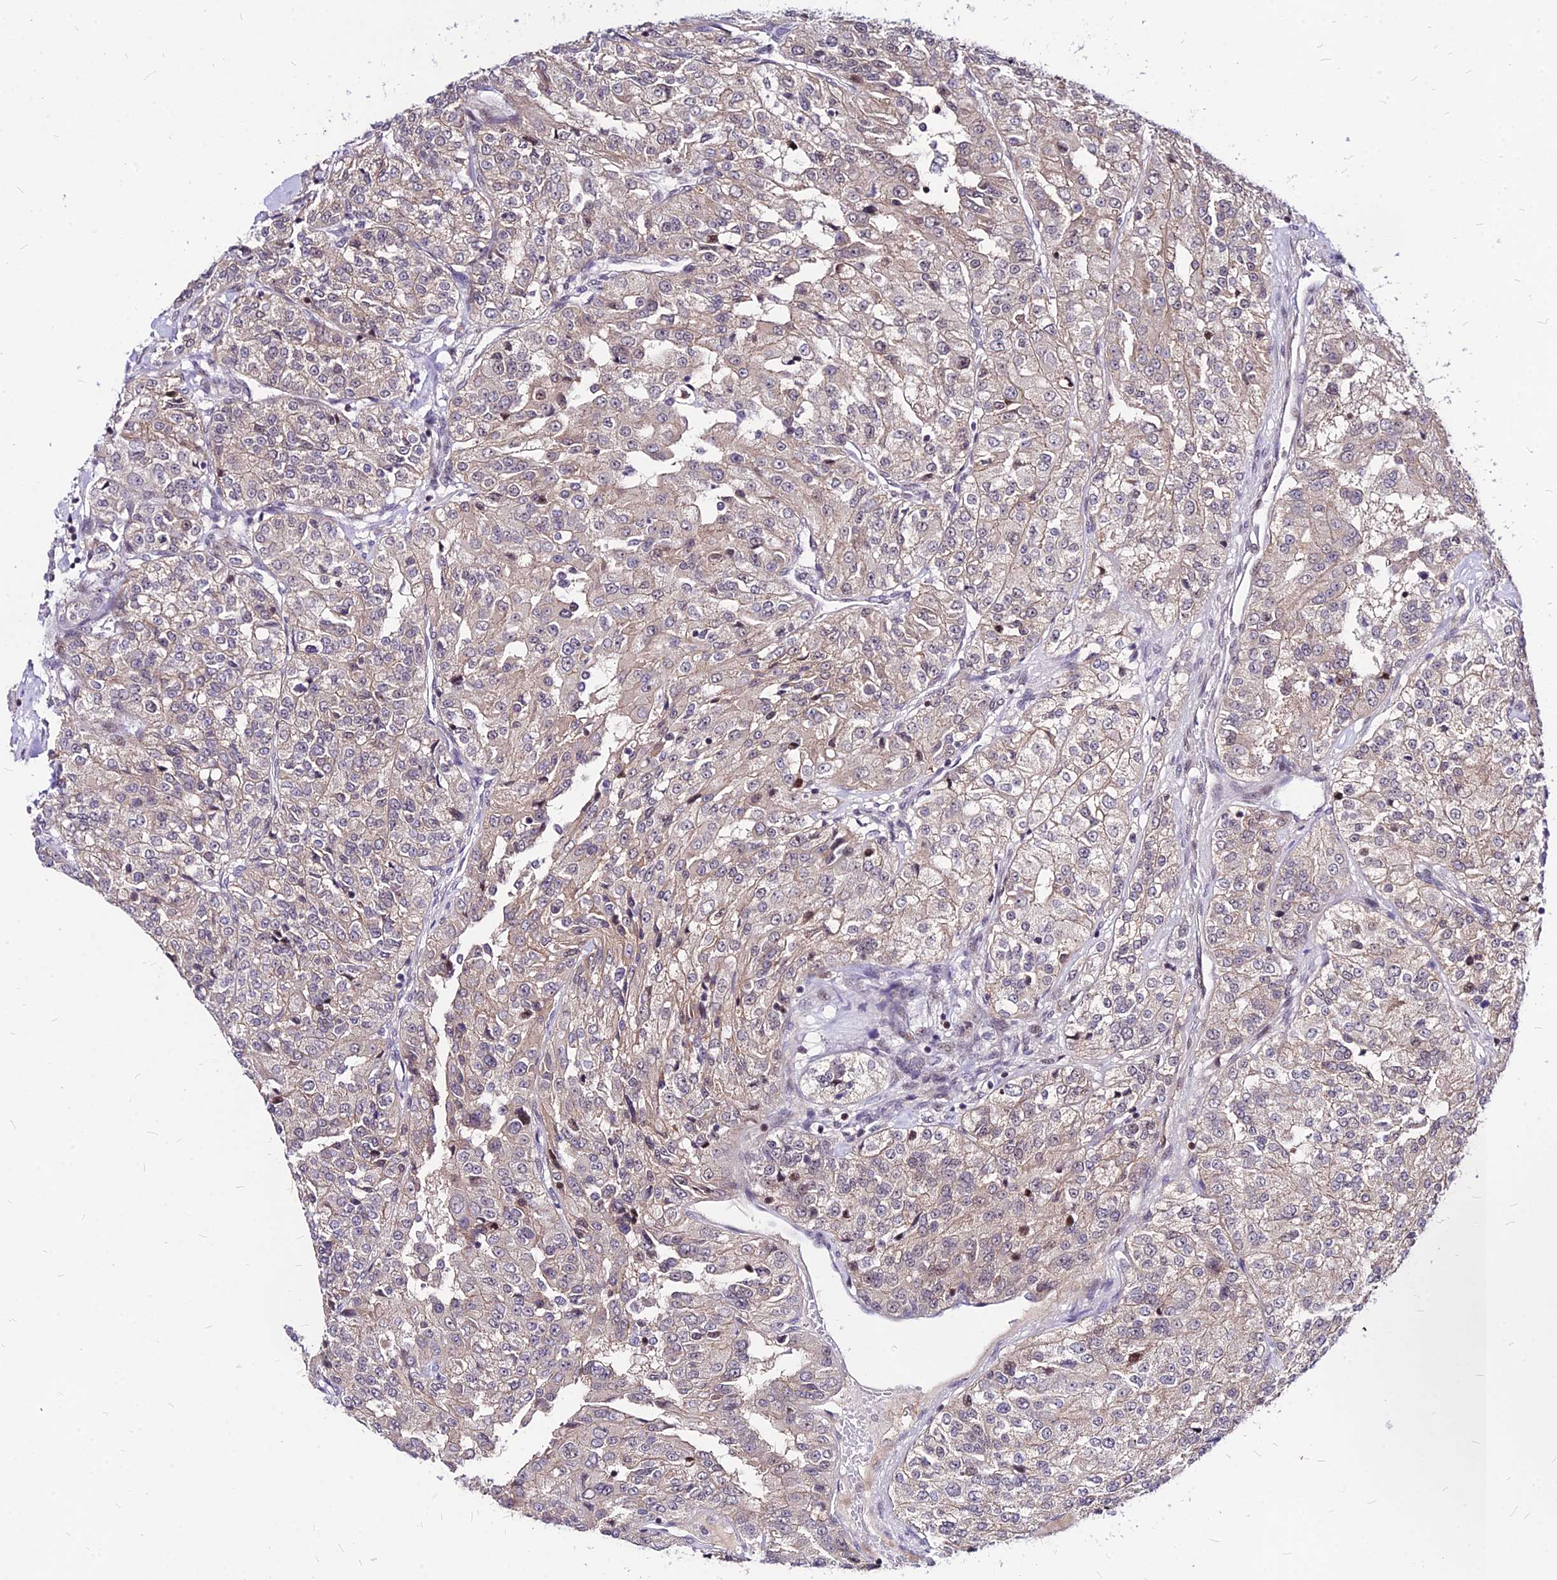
{"staining": {"intensity": "weak", "quantity": ">75%", "location": "cytoplasmic/membranous"}, "tissue": "renal cancer", "cell_type": "Tumor cells", "image_type": "cancer", "snomed": [{"axis": "morphology", "description": "Adenocarcinoma, NOS"}, {"axis": "topography", "description": "Kidney"}], "caption": "The micrograph demonstrates a brown stain indicating the presence of a protein in the cytoplasmic/membranous of tumor cells in adenocarcinoma (renal). The staining was performed using DAB to visualize the protein expression in brown, while the nuclei were stained in blue with hematoxylin (Magnification: 20x).", "gene": "DDX55", "patient": {"sex": "female", "age": 63}}